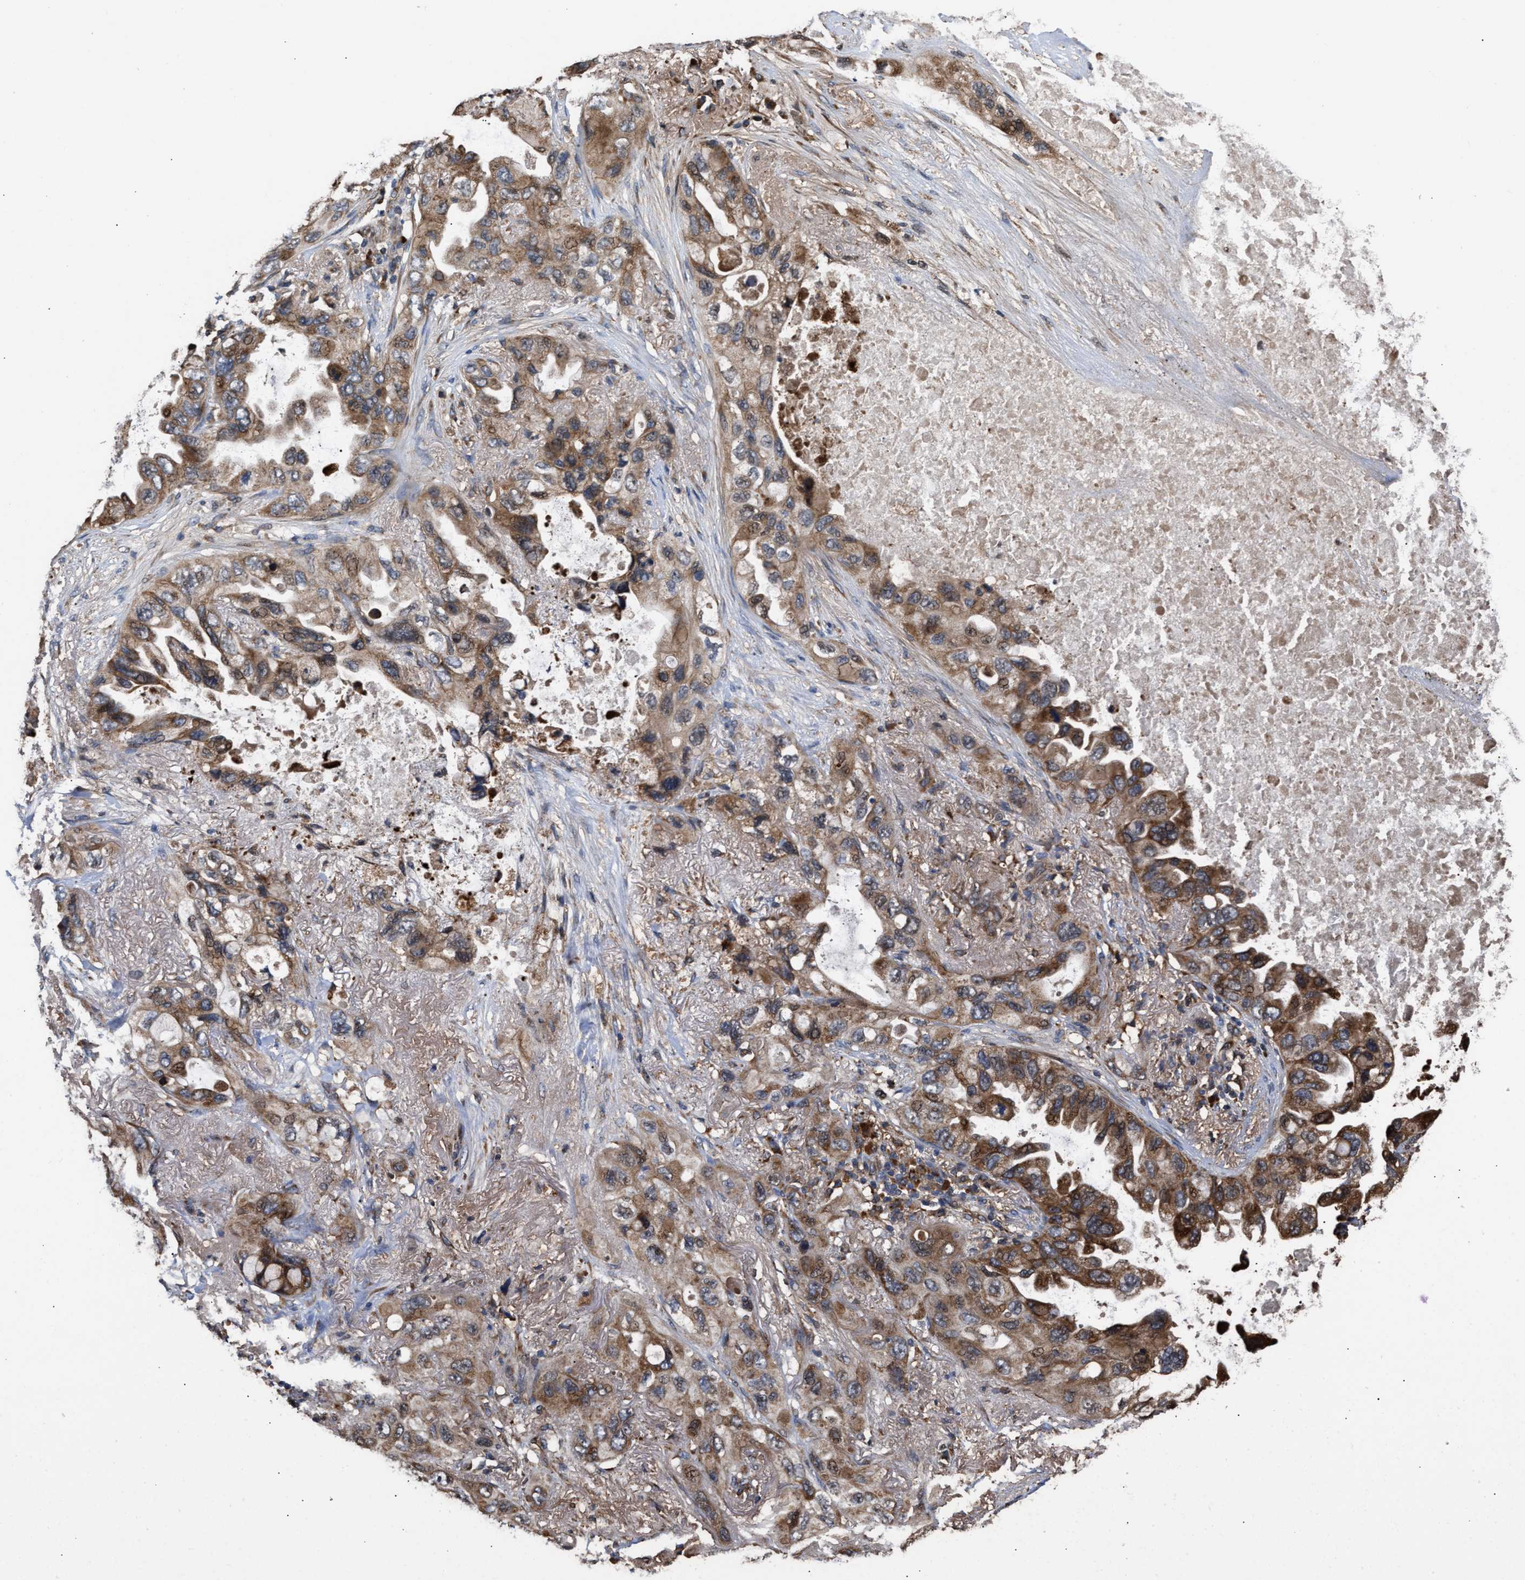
{"staining": {"intensity": "moderate", "quantity": ">75%", "location": "cytoplasmic/membranous"}, "tissue": "lung cancer", "cell_type": "Tumor cells", "image_type": "cancer", "snomed": [{"axis": "morphology", "description": "Squamous cell carcinoma, NOS"}, {"axis": "topography", "description": "Lung"}], "caption": "Human lung cancer stained with a protein marker displays moderate staining in tumor cells.", "gene": "GOSR1", "patient": {"sex": "female", "age": 73}}